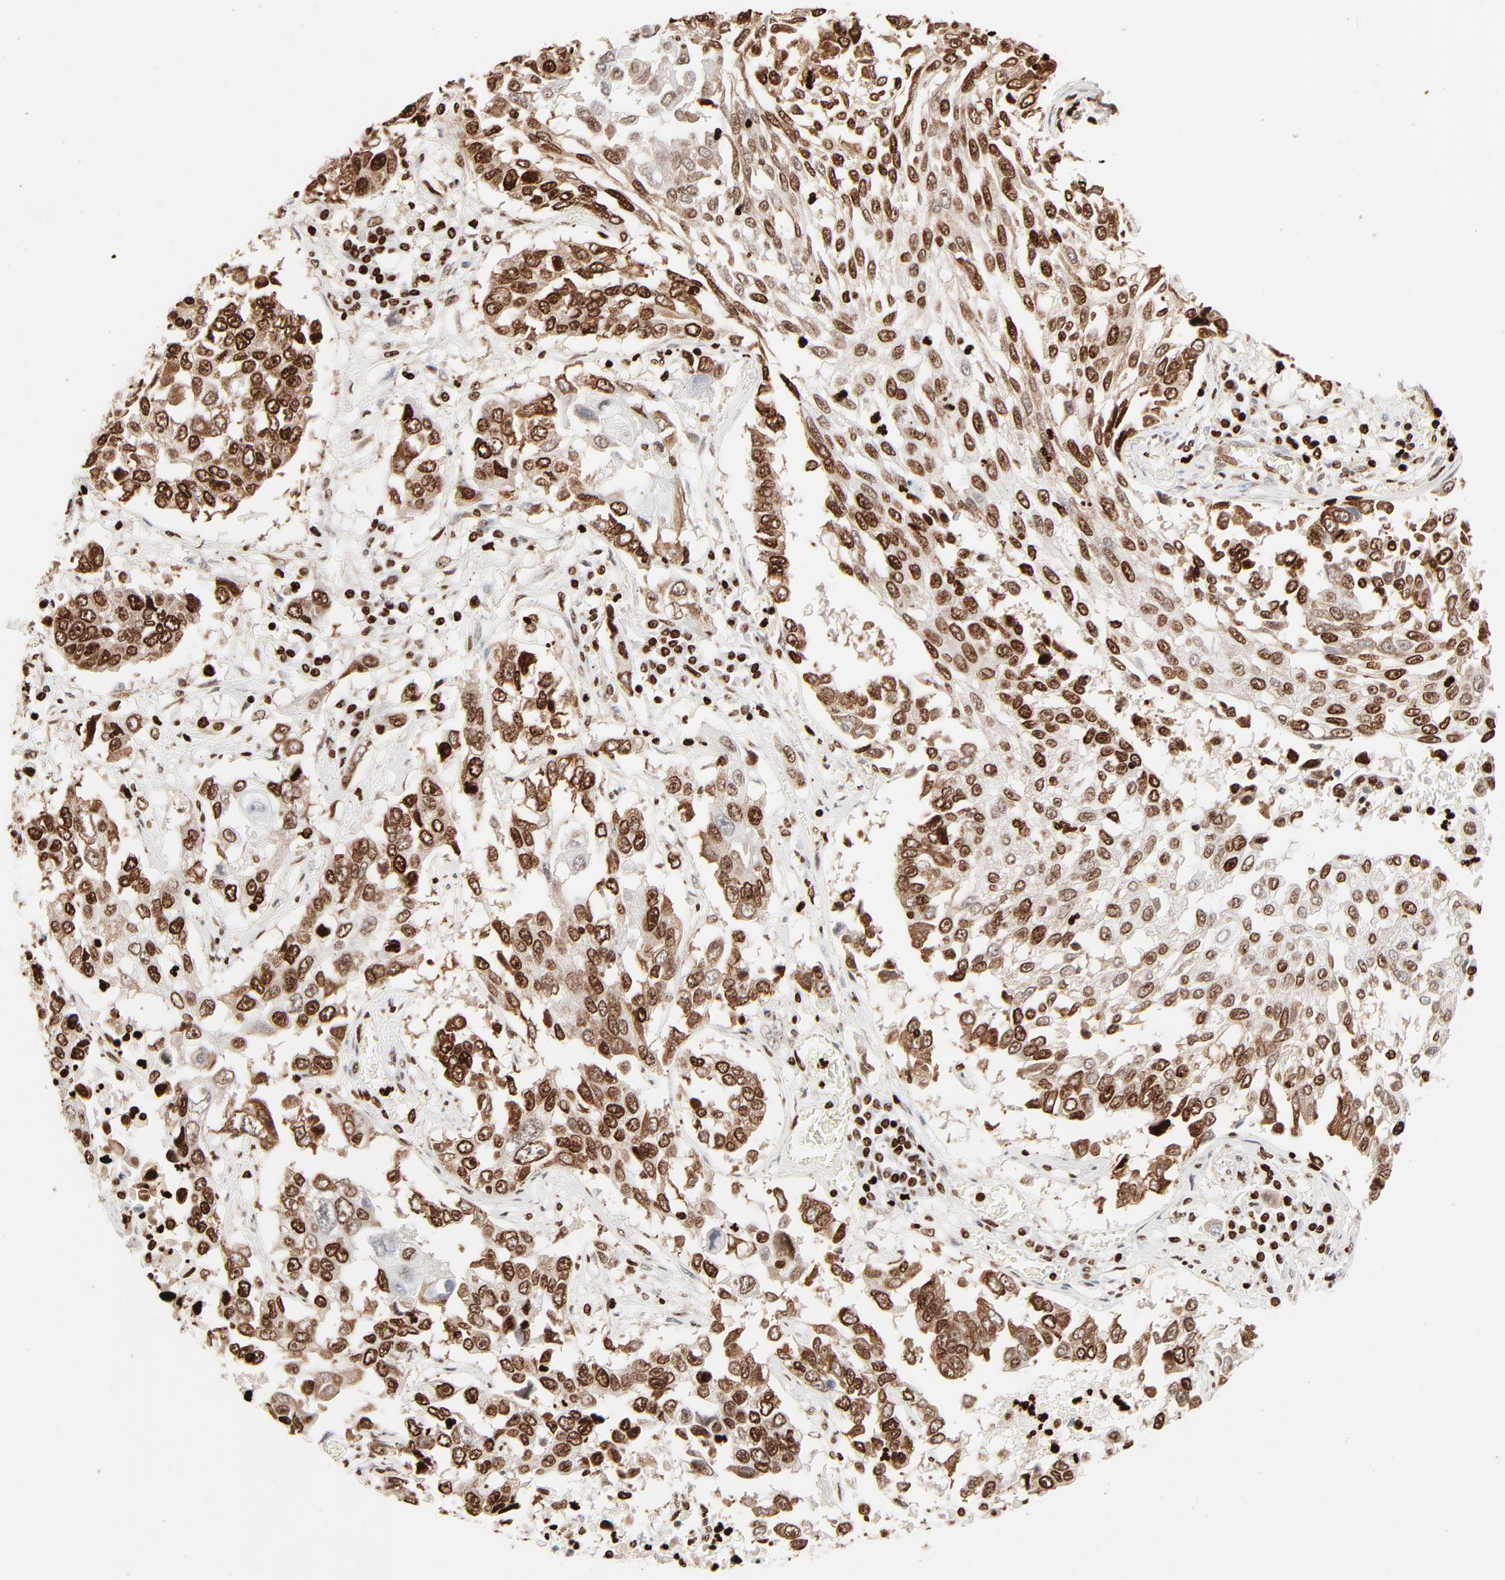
{"staining": {"intensity": "strong", "quantity": ">75%", "location": "cytoplasmic/membranous,nuclear"}, "tissue": "lung cancer", "cell_type": "Tumor cells", "image_type": "cancer", "snomed": [{"axis": "morphology", "description": "Squamous cell carcinoma, NOS"}, {"axis": "topography", "description": "Lung"}], "caption": "Lung cancer stained for a protein (brown) exhibits strong cytoplasmic/membranous and nuclear positive positivity in about >75% of tumor cells.", "gene": "HMGB2", "patient": {"sex": "male", "age": 71}}